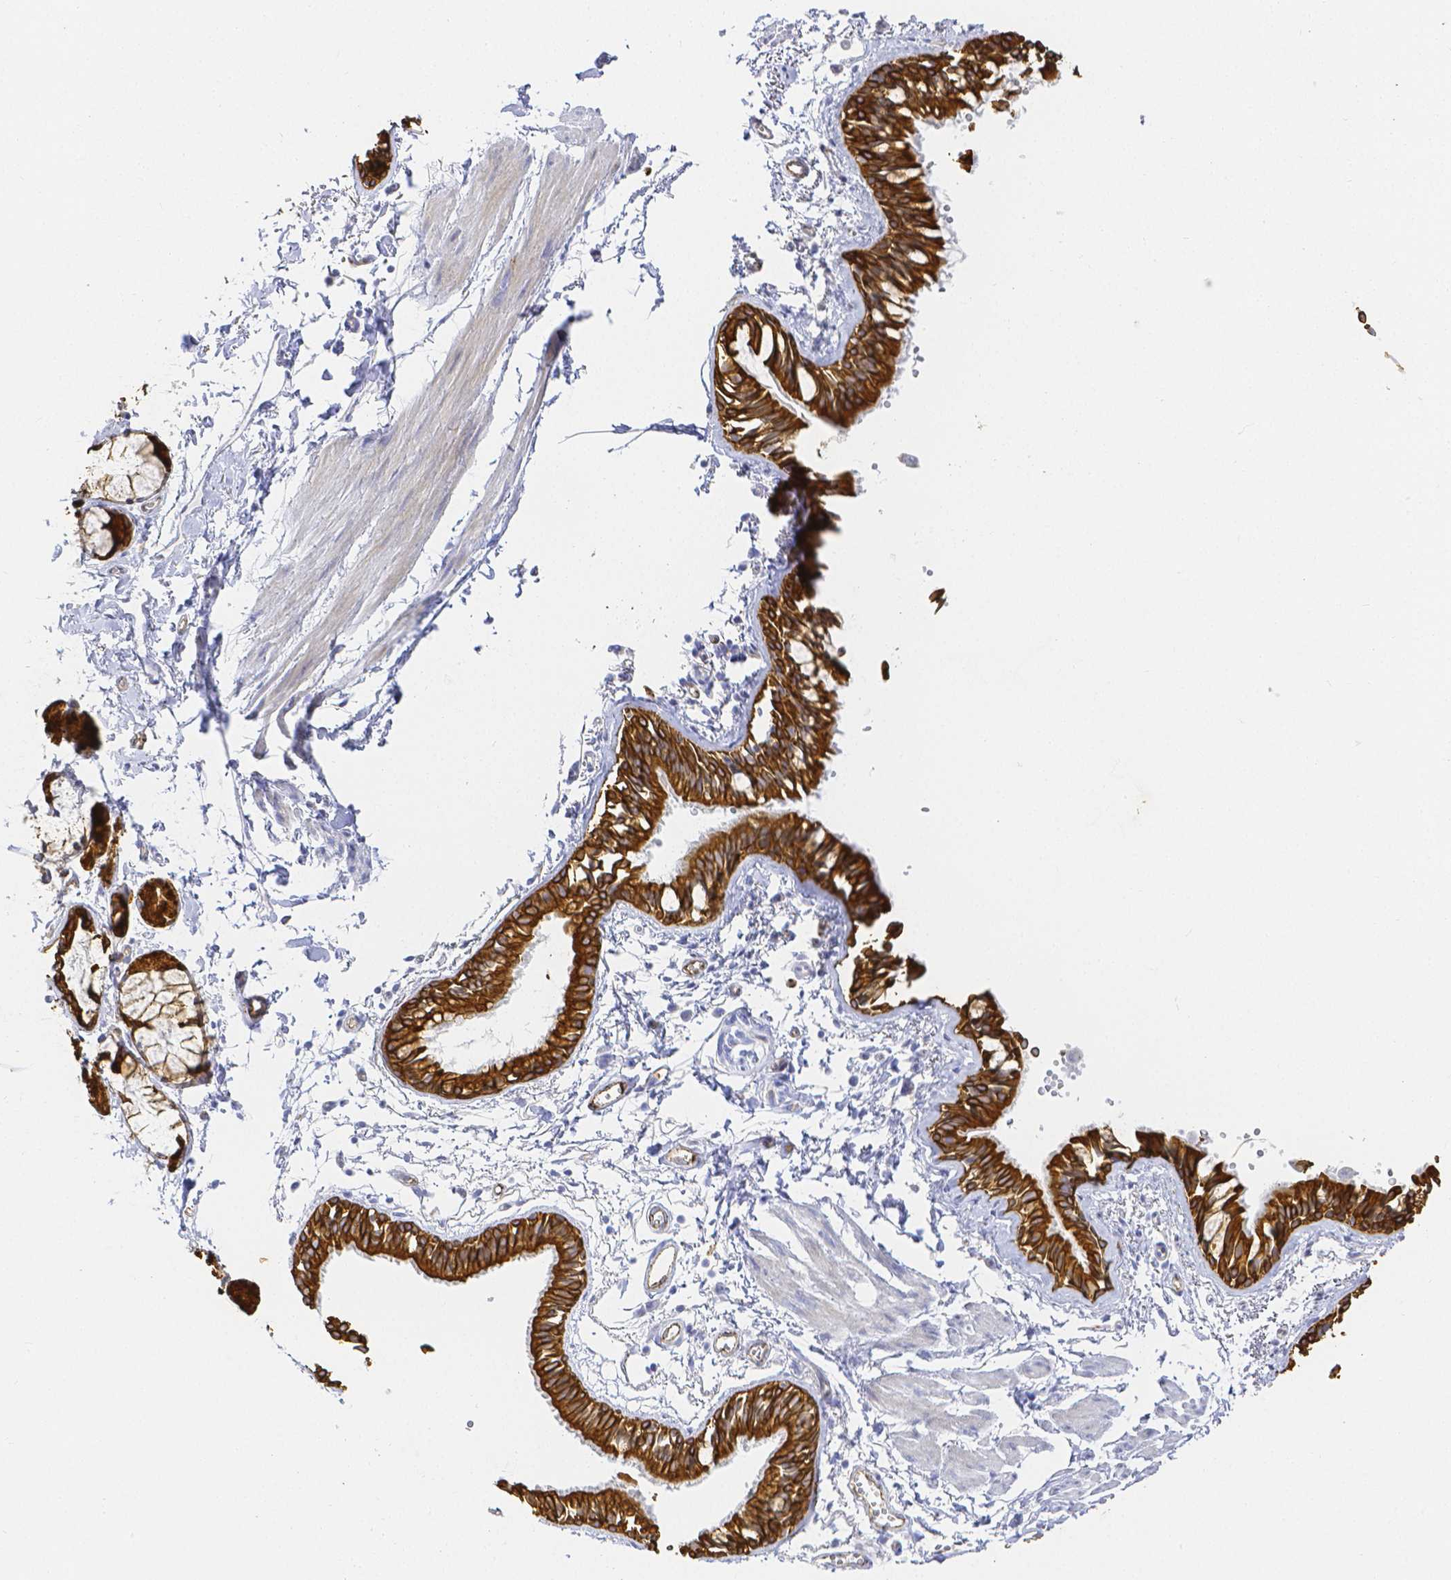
{"staining": {"intensity": "strong", "quantity": ">75%", "location": "cytoplasmic/membranous"}, "tissue": "bronchus", "cell_type": "Respiratory epithelial cells", "image_type": "normal", "snomed": [{"axis": "morphology", "description": "Normal tissue, NOS"}, {"axis": "topography", "description": "Bronchus"}], "caption": "Immunohistochemistry (IHC) histopathology image of benign human bronchus stained for a protein (brown), which demonstrates high levels of strong cytoplasmic/membranous expression in approximately >75% of respiratory epithelial cells.", "gene": "SMURF1", "patient": {"sex": "female", "age": 59}}